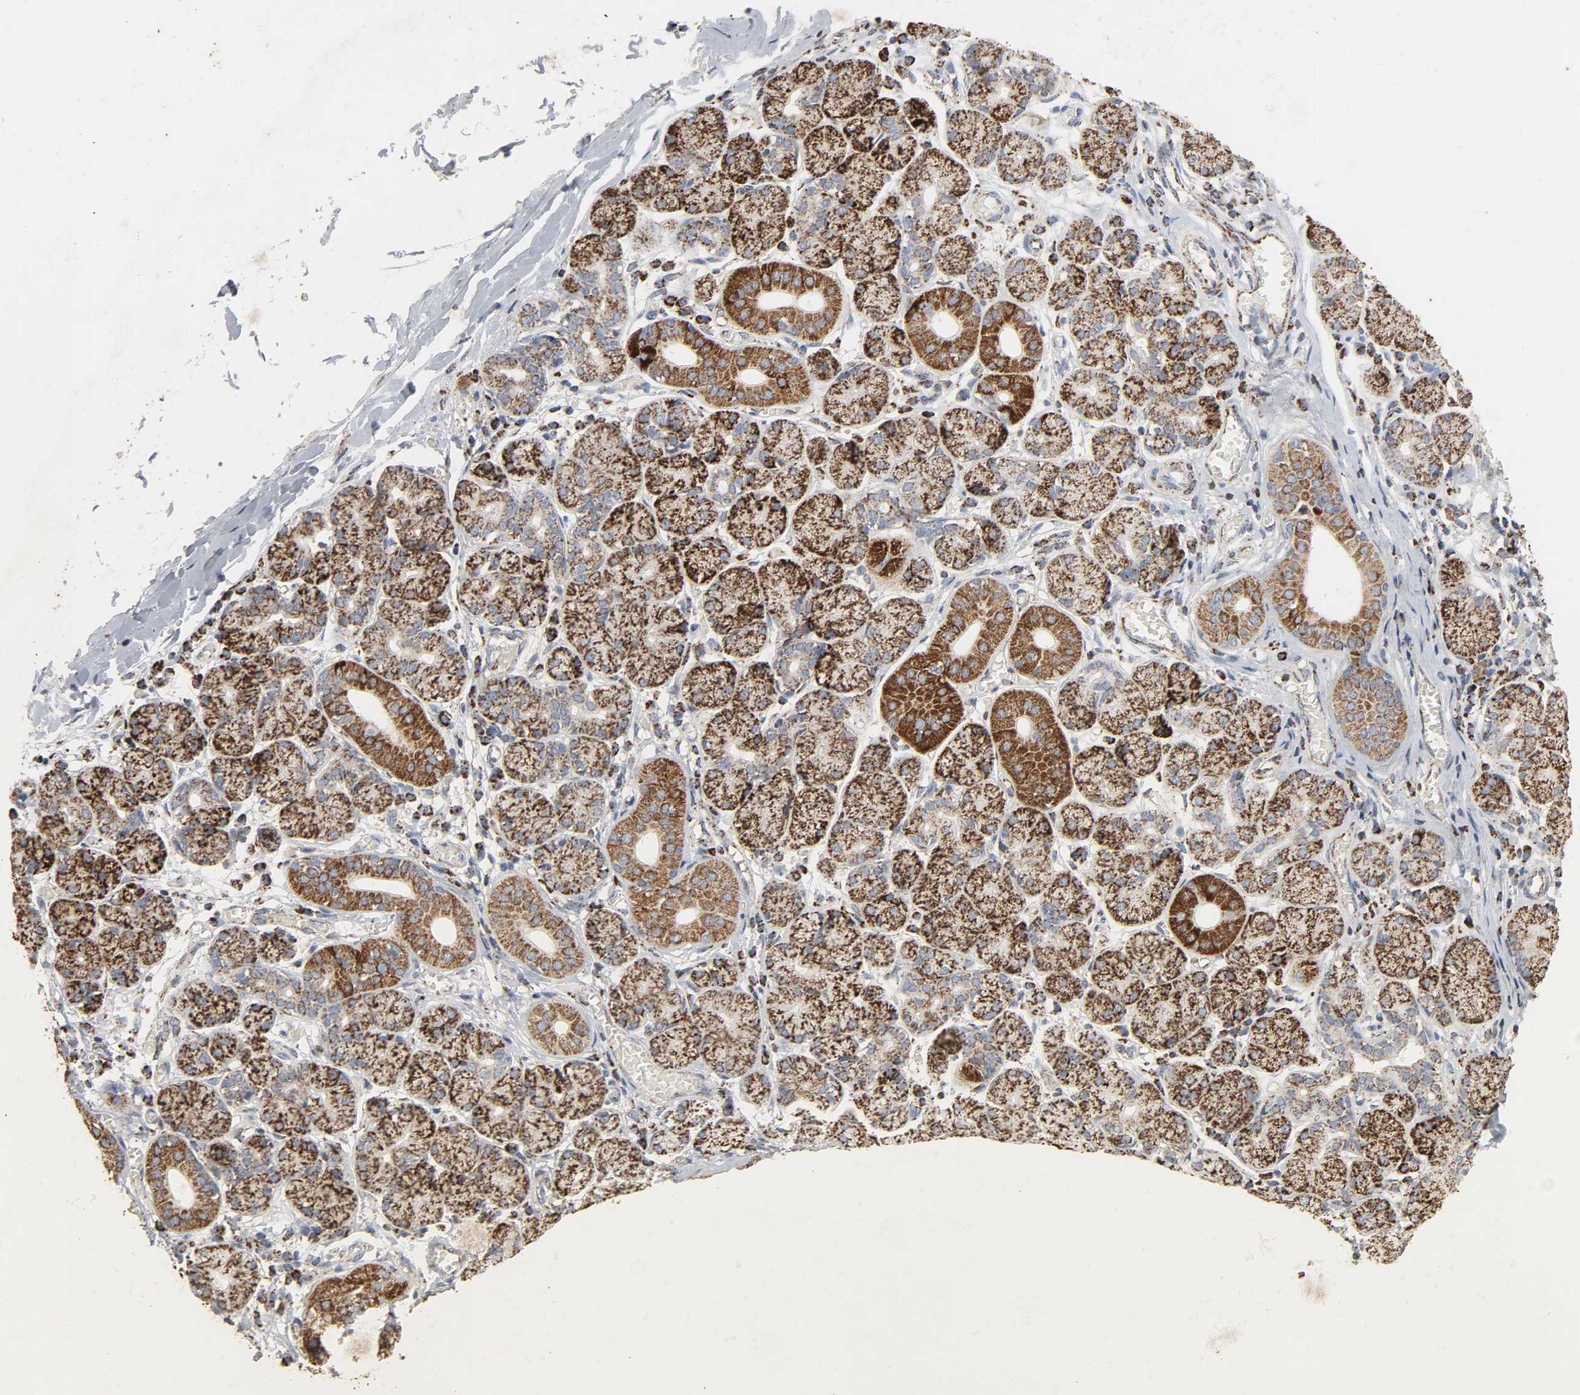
{"staining": {"intensity": "strong", "quantity": ">75%", "location": "cytoplasmic/membranous"}, "tissue": "salivary gland", "cell_type": "Glandular cells", "image_type": "normal", "snomed": [{"axis": "morphology", "description": "Normal tissue, NOS"}, {"axis": "topography", "description": "Salivary gland"}], "caption": "Immunohistochemistry (IHC) image of normal salivary gland stained for a protein (brown), which shows high levels of strong cytoplasmic/membranous expression in about >75% of glandular cells.", "gene": "ACAT1", "patient": {"sex": "female", "age": 24}}